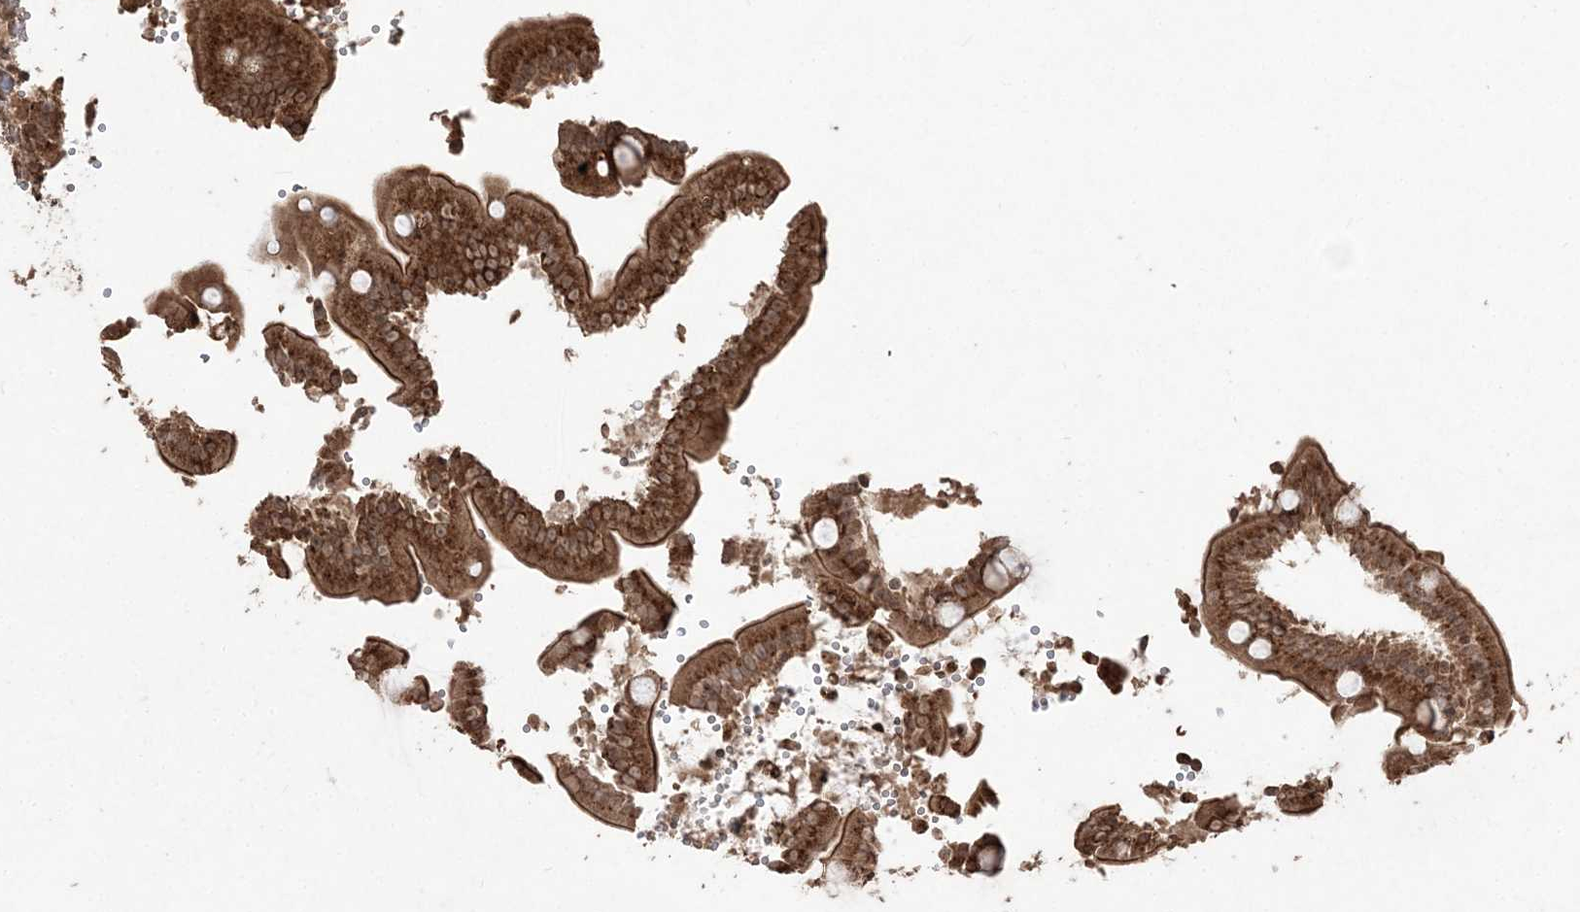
{"staining": {"intensity": "strong", "quantity": ">75%", "location": "cytoplasmic/membranous"}, "tissue": "duodenum", "cell_type": "Glandular cells", "image_type": "normal", "snomed": [{"axis": "morphology", "description": "Normal tissue, NOS"}, {"axis": "topography", "description": "Duodenum"}], "caption": "Protein expression analysis of unremarkable duodenum exhibits strong cytoplasmic/membranous staining in about >75% of glandular cells.", "gene": "EHHADH", "patient": {"sex": "female", "age": 62}}